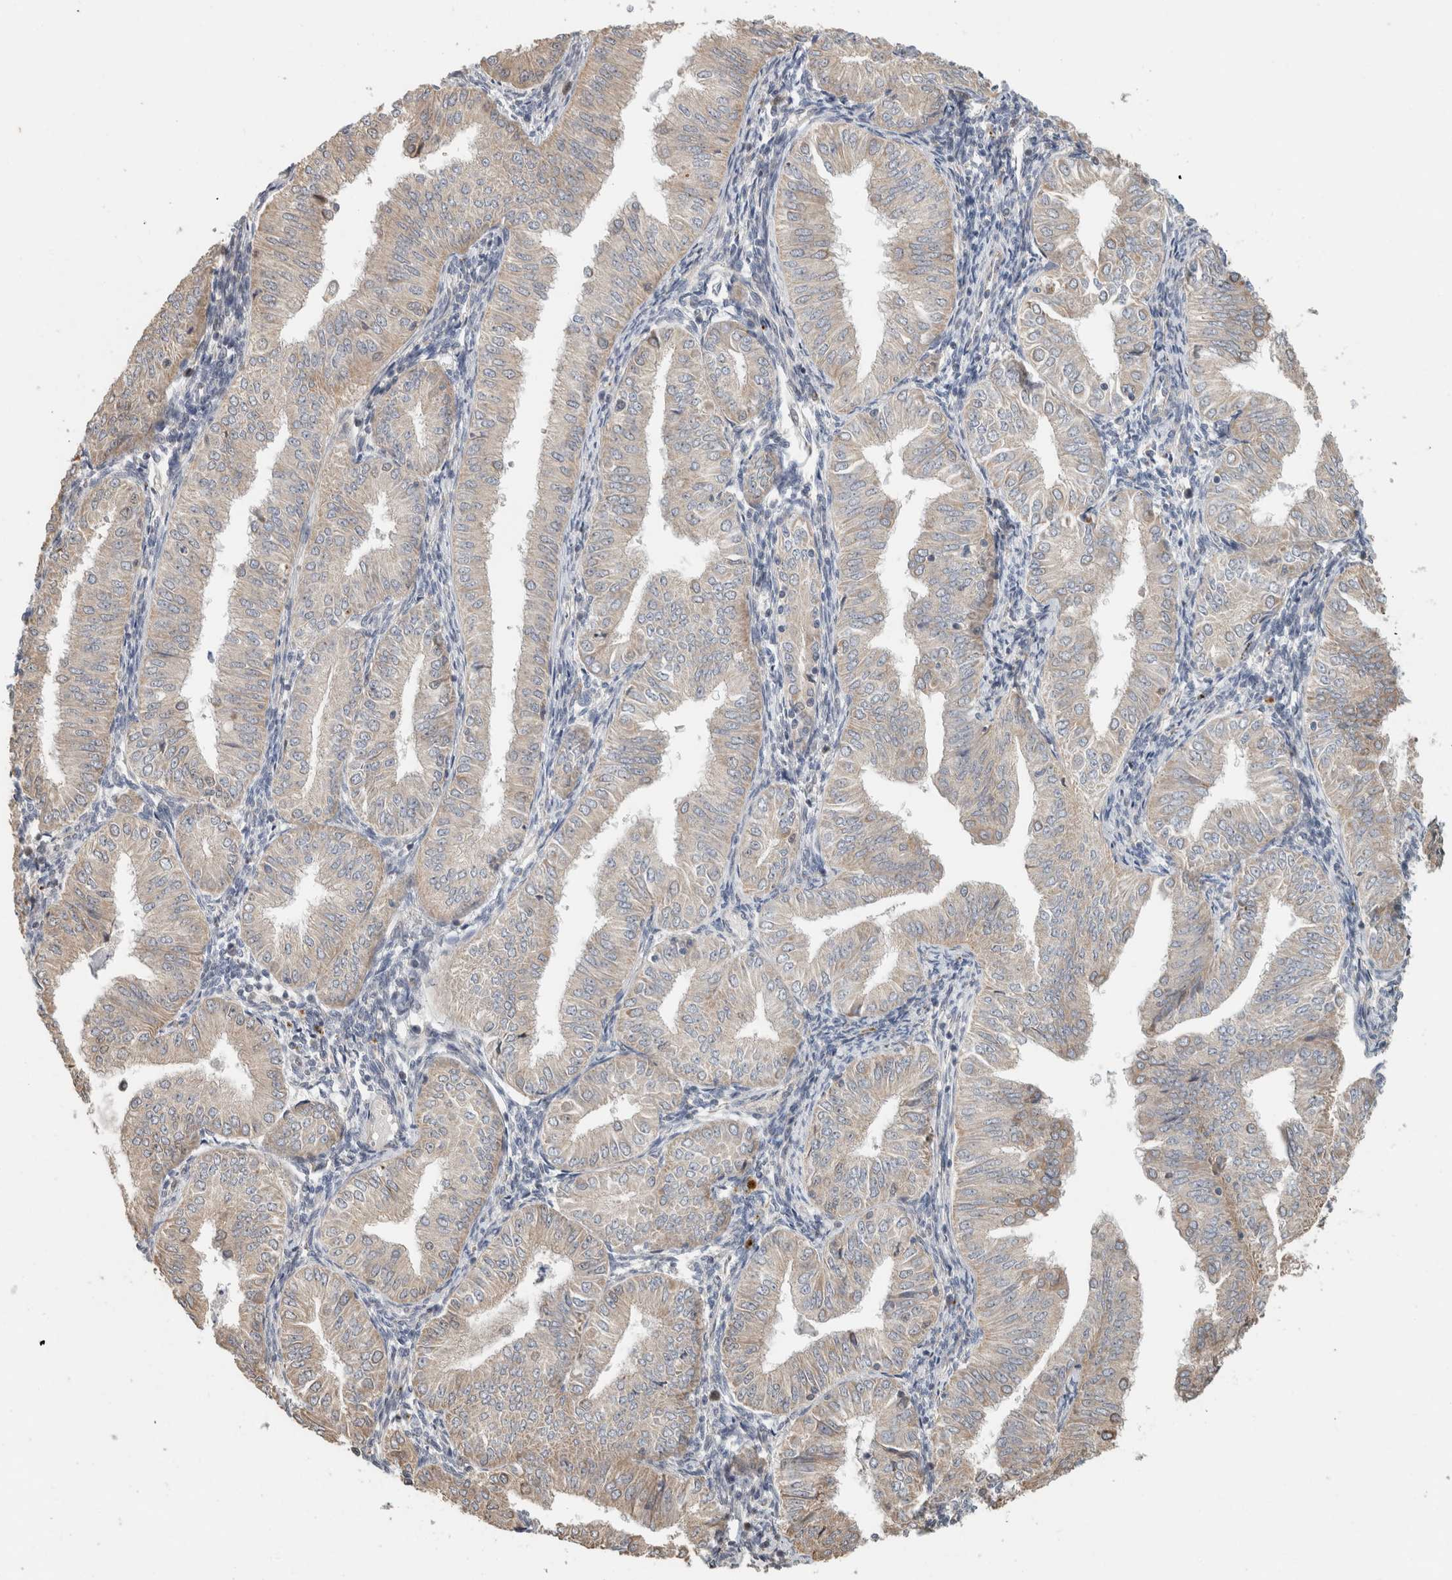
{"staining": {"intensity": "weak", "quantity": "<25%", "location": "cytoplasmic/membranous"}, "tissue": "endometrial cancer", "cell_type": "Tumor cells", "image_type": "cancer", "snomed": [{"axis": "morphology", "description": "Normal tissue, NOS"}, {"axis": "morphology", "description": "Adenocarcinoma, NOS"}, {"axis": "topography", "description": "Endometrium"}], "caption": "Tumor cells show no significant protein staining in endometrial adenocarcinoma.", "gene": "GINS4", "patient": {"sex": "female", "age": 53}}